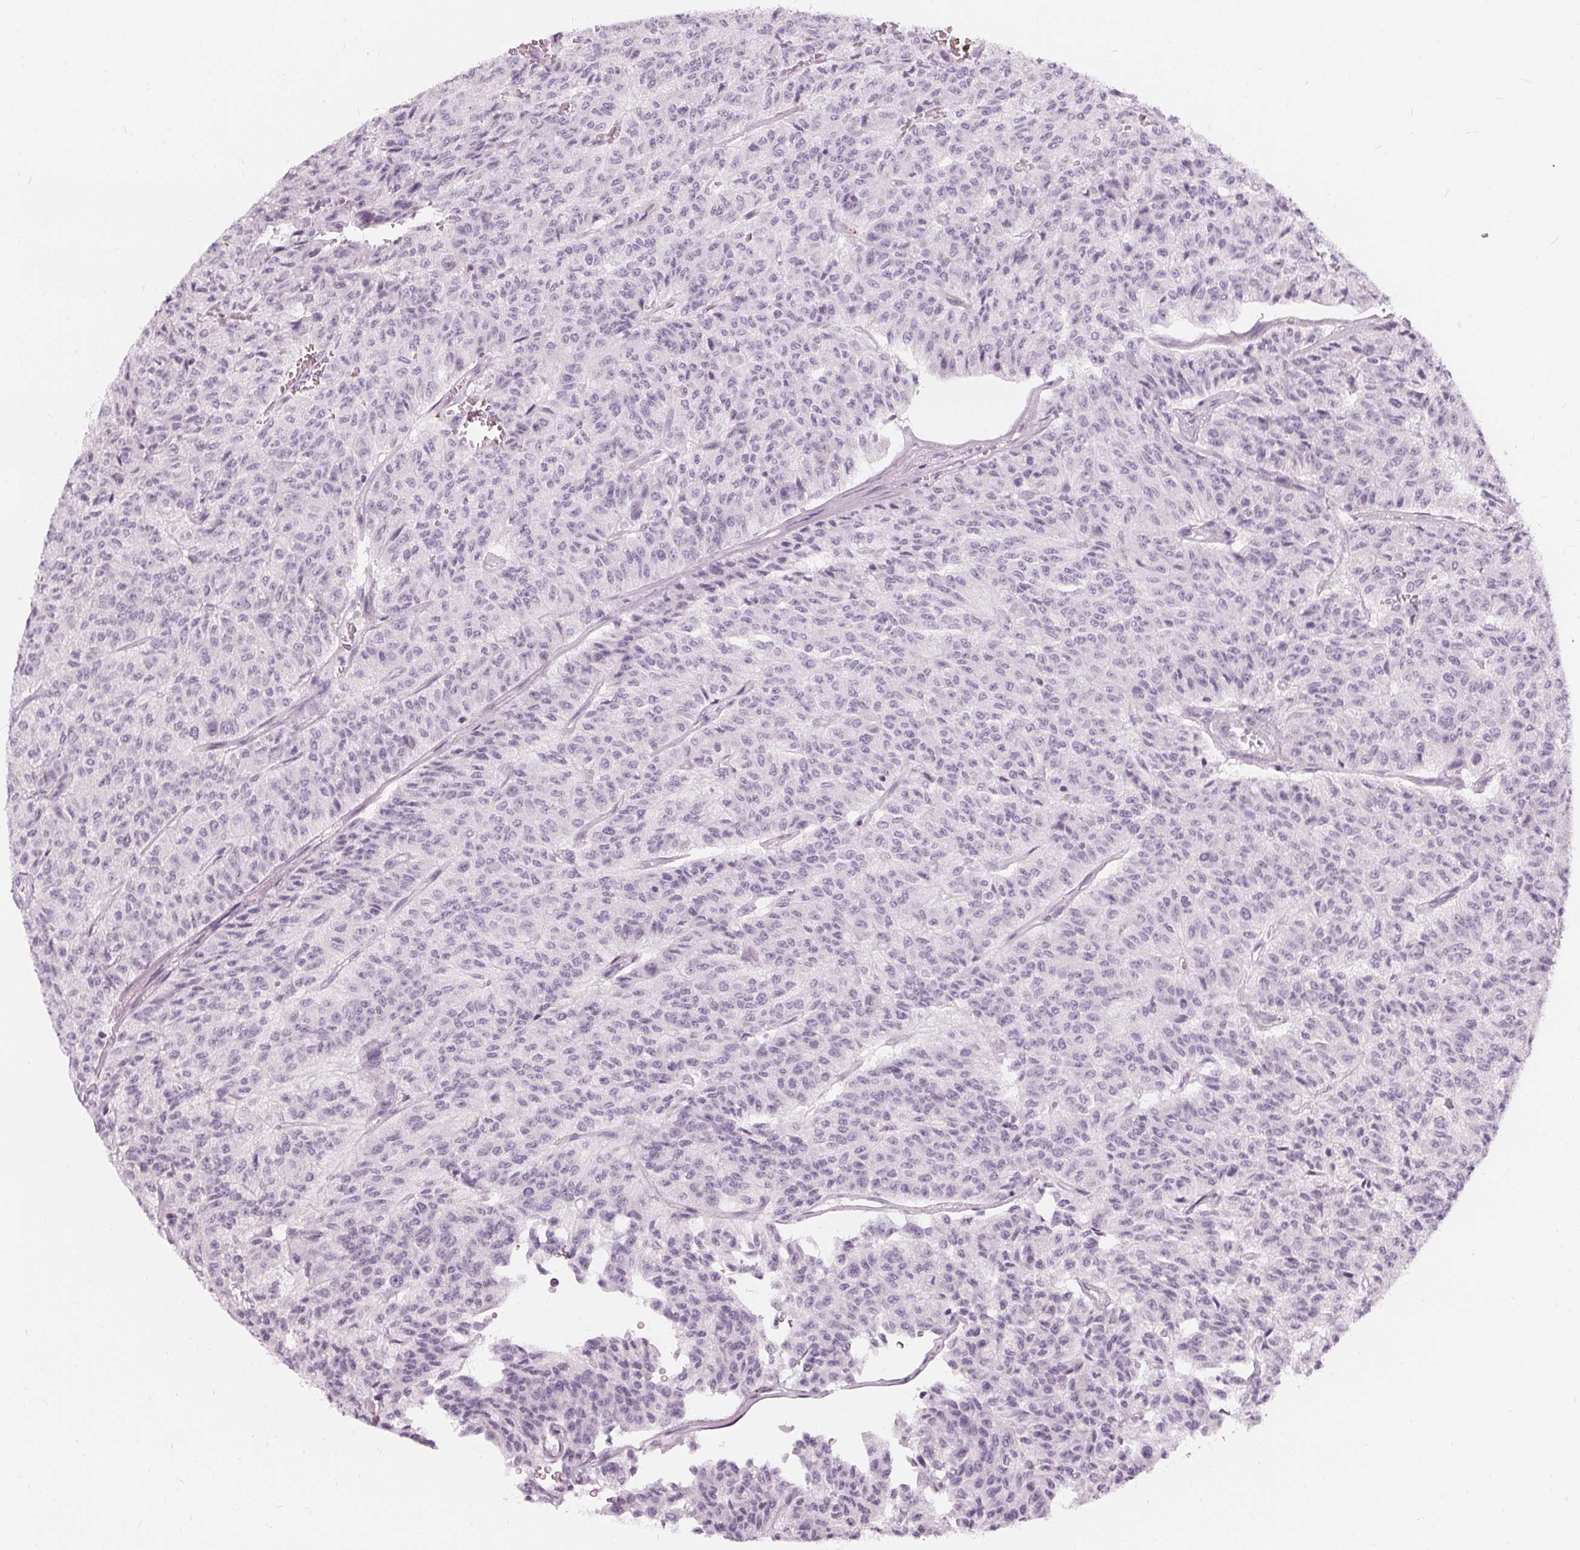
{"staining": {"intensity": "negative", "quantity": "none", "location": "none"}, "tissue": "carcinoid", "cell_type": "Tumor cells", "image_type": "cancer", "snomed": [{"axis": "morphology", "description": "Carcinoid, malignant, NOS"}, {"axis": "topography", "description": "Lung"}], "caption": "This is an immunohistochemistry histopathology image of carcinoid. There is no positivity in tumor cells.", "gene": "HOPX", "patient": {"sex": "male", "age": 71}}